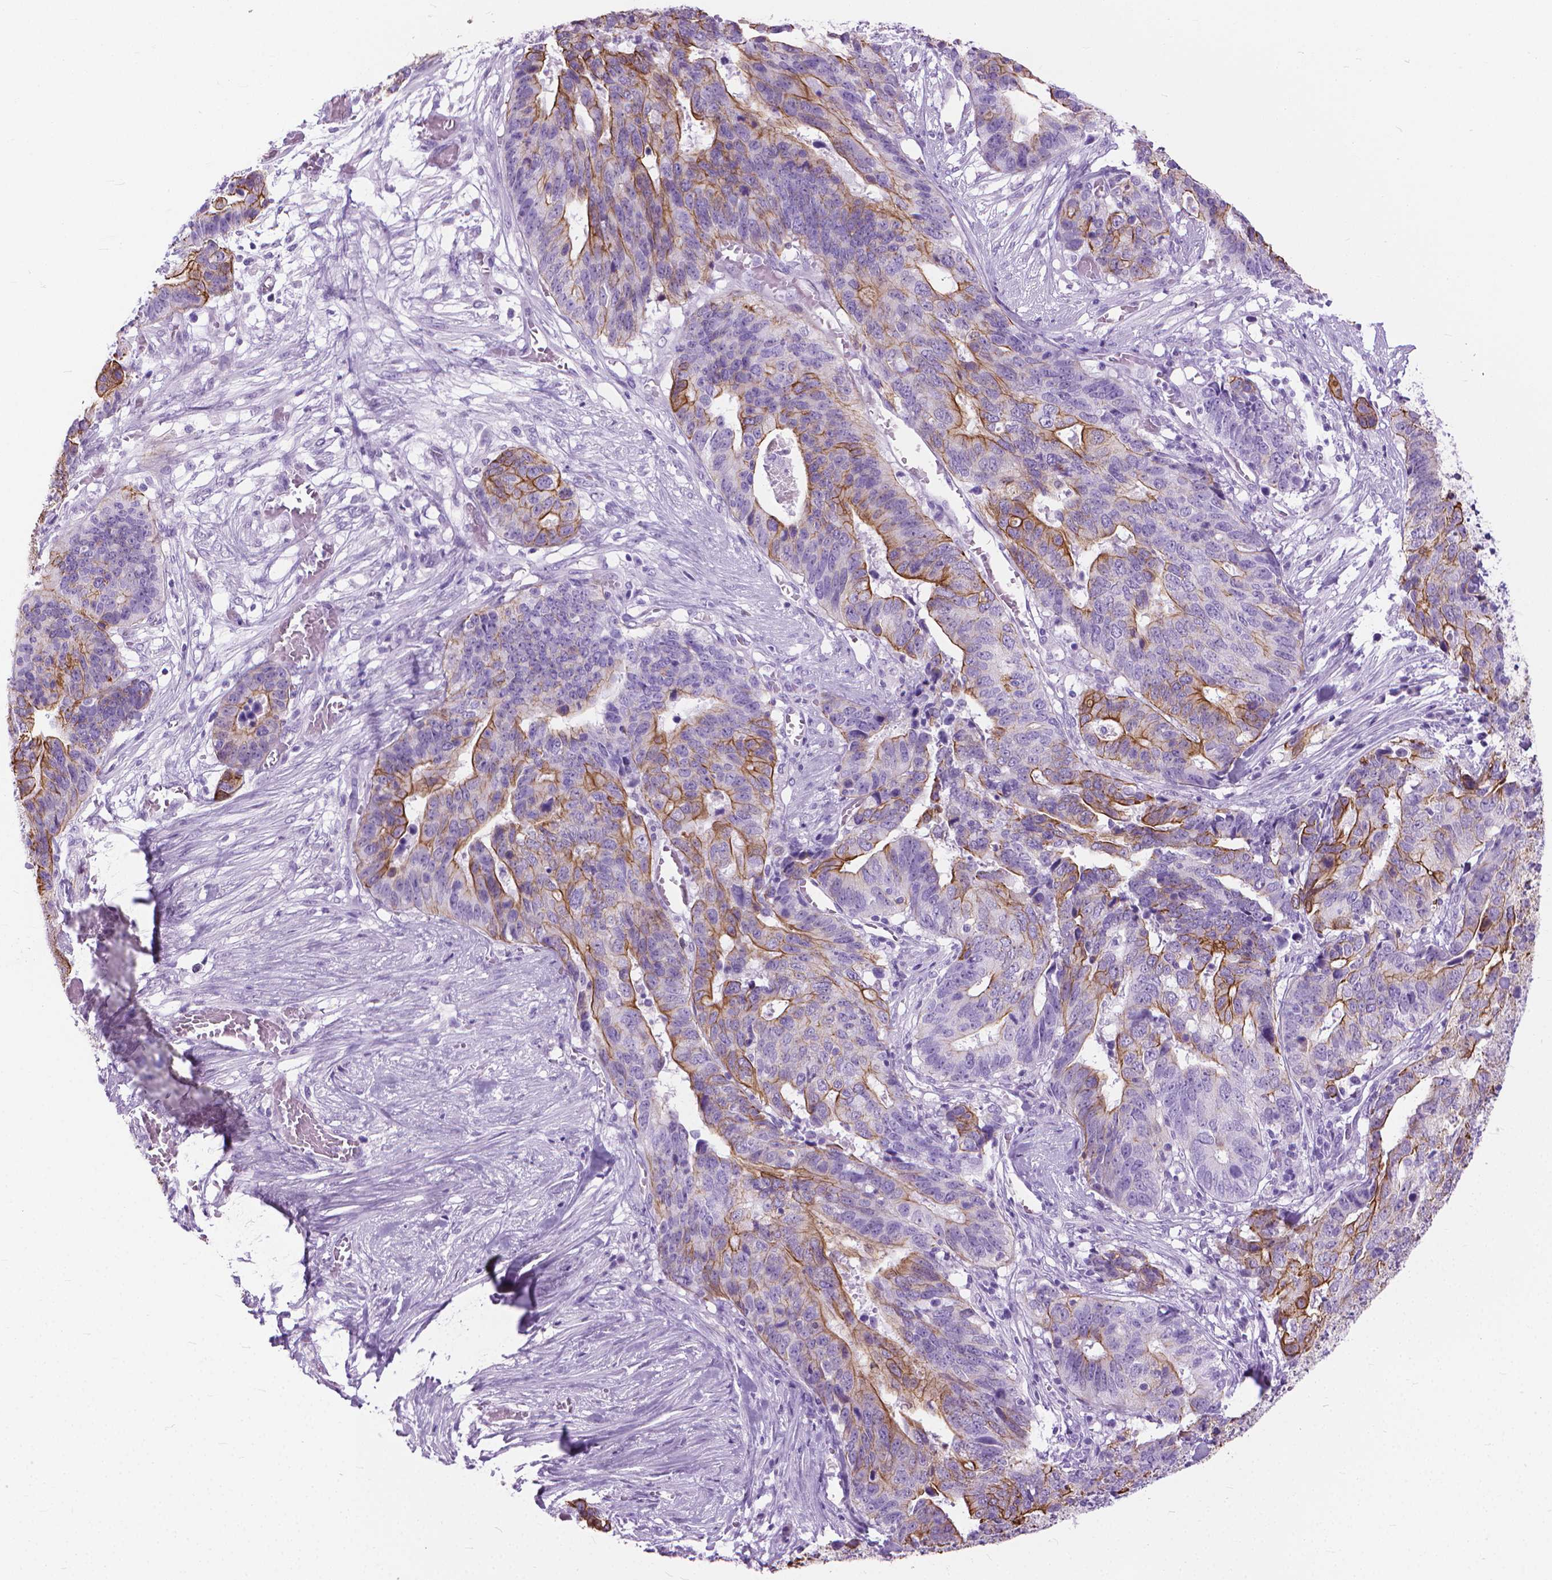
{"staining": {"intensity": "strong", "quantity": "25%-75%", "location": "cytoplasmic/membranous"}, "tissue": "stomach cancer", "cell_type": "Tumor cells", "image_type": "cancer", "snomed": [{"axis": "morphology", "description": "Adenocarcinoma, NOS"}, {"axis": "topography", "description": "Stomach, upper"}], "caption": "A photomicrograph of stomach cancer (adenocarcinoma) stained for a protein exhibits strong cytoplasmic/membranous brown staining in tumor cells.", "gene": "HTR2B", "patient": {"sex": "female", "age": 67}}